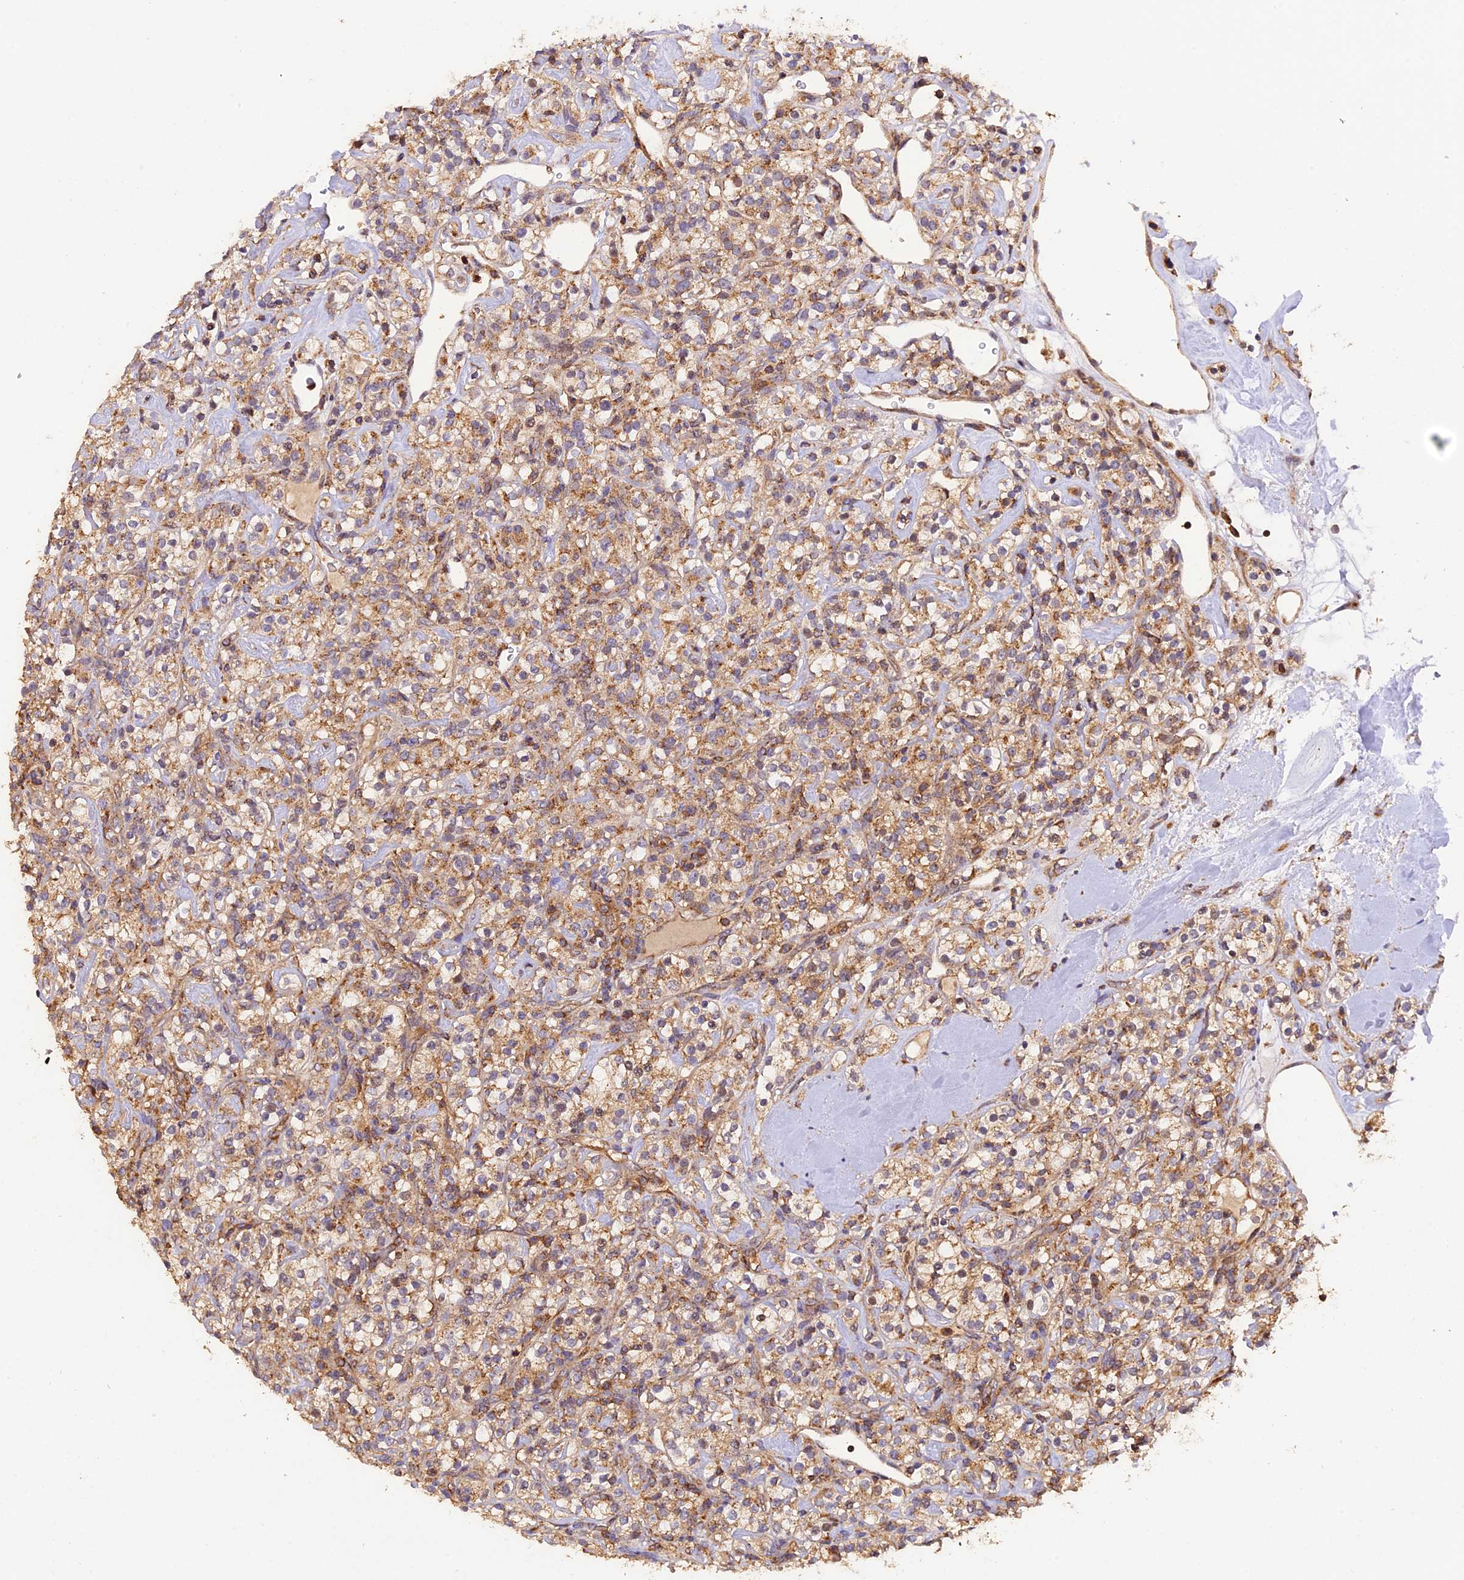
{"staining": {"intensity": "moderate", "quantity": ">75%", "location": "cytoplasmic/membranous"}, "tissue": "renal cancer", "cell_type": "Tumor cells", "image_type": "cancer", "snomed": [{"axis": "morphology", "description": "Adenocarcinoma, NOS"}, {"axis": "topography", "description": "Kidney"}], "caption": "A micrograph showing moderate cytoplasmic/membranous expression in approximately >75% of tumor cells in renal adenocarcinoma, as visualized by brown immunohistochemical staining.", "gene": "PEX3", "patient": {"sex": "male", "age": 77}}